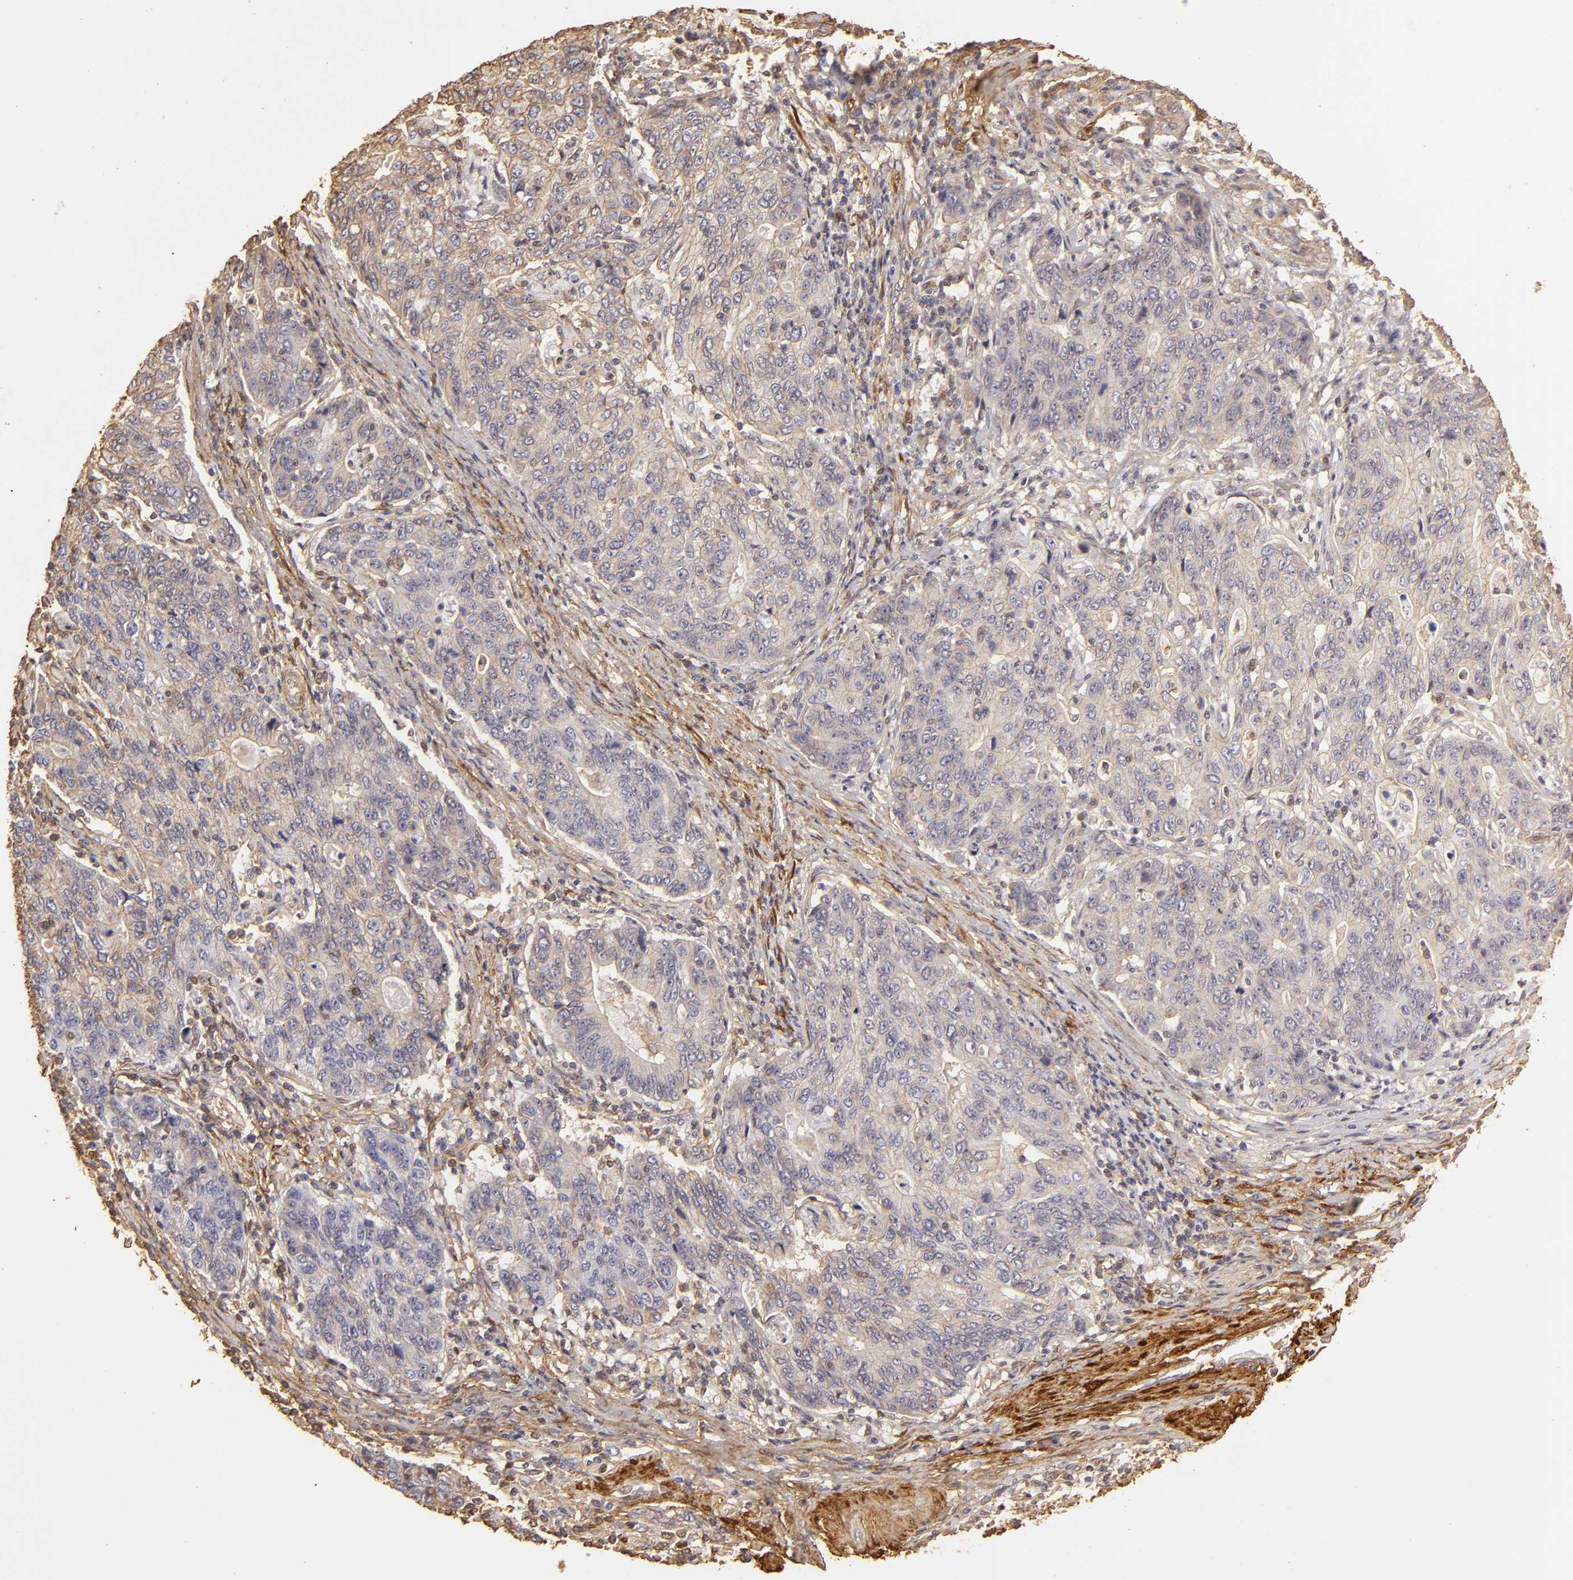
{"staining": {"intensity": "weak", "quantity": "25%-75%", "location": "cytoplasmic/membranous"}, "tissue": "stomach cancer", "cell_type": "Tumor cells", "image_type": "cancer", "snomed": [{"axis": "morphology", "description": "Adenocarcinoma, NOS"}, {"axis": "topography", "description": "Esophagus"}, {"axis": "topography", "description": "Stomach"}], "caption": "Immunohistochemical staining of adenocarcinoma (stomach) exhibits low levels of weak cytoplasmic/membranous protein staining in about 25%-75% of tumor cells. (DAB (3,3'-diaminobenzidine) = brown stain, brightfield microscopy at high magnification).", "gene": "HSPB6", "patient": {"sex": "male", "age": 74}}